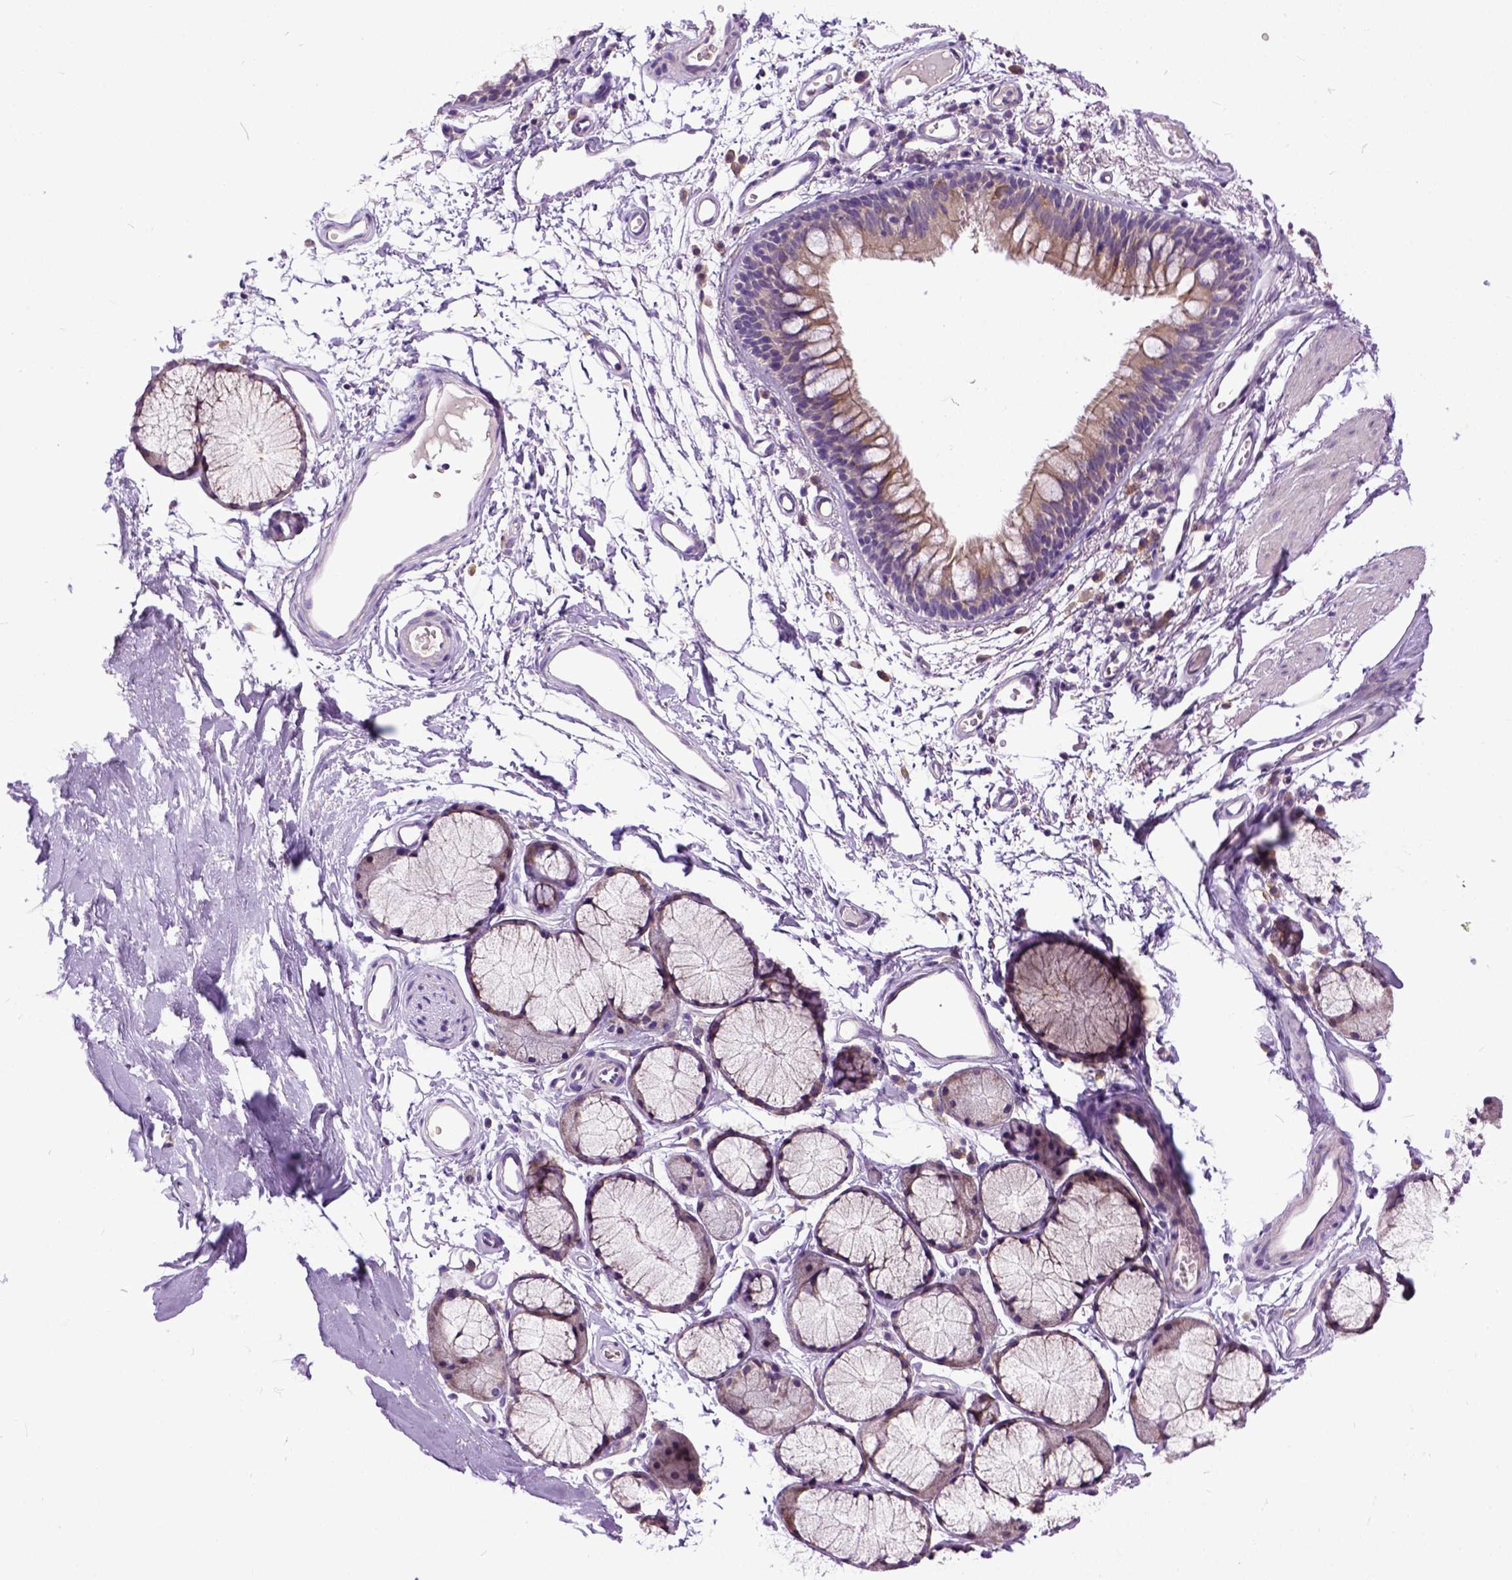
{"staining": {"intensity": "weak", "quantity": ">75%", "location": "cytoplasmic/membranous"}, "tissue": "soft tissue", "cell_type": "Chondrocytes", "image_type": "normal", "snomed": [{"axis": "morphology", "description": "Normal tissue, NOS"}, {"axis": "topography", "description": "Cartilage tissue"}, {"axis": "topography", "description": "Bronchus"}], "caption": "Immunohistochemical staining of unremarkable human soft tissue reveals weak cytoplasmic/membranous protein positivity in approximately >75% of chondrocytes. (DAB = brown stain, brightfield microscopy at high magnification).", "gene": "NEK5", "patient": {"sex": "female", "age": 79}}